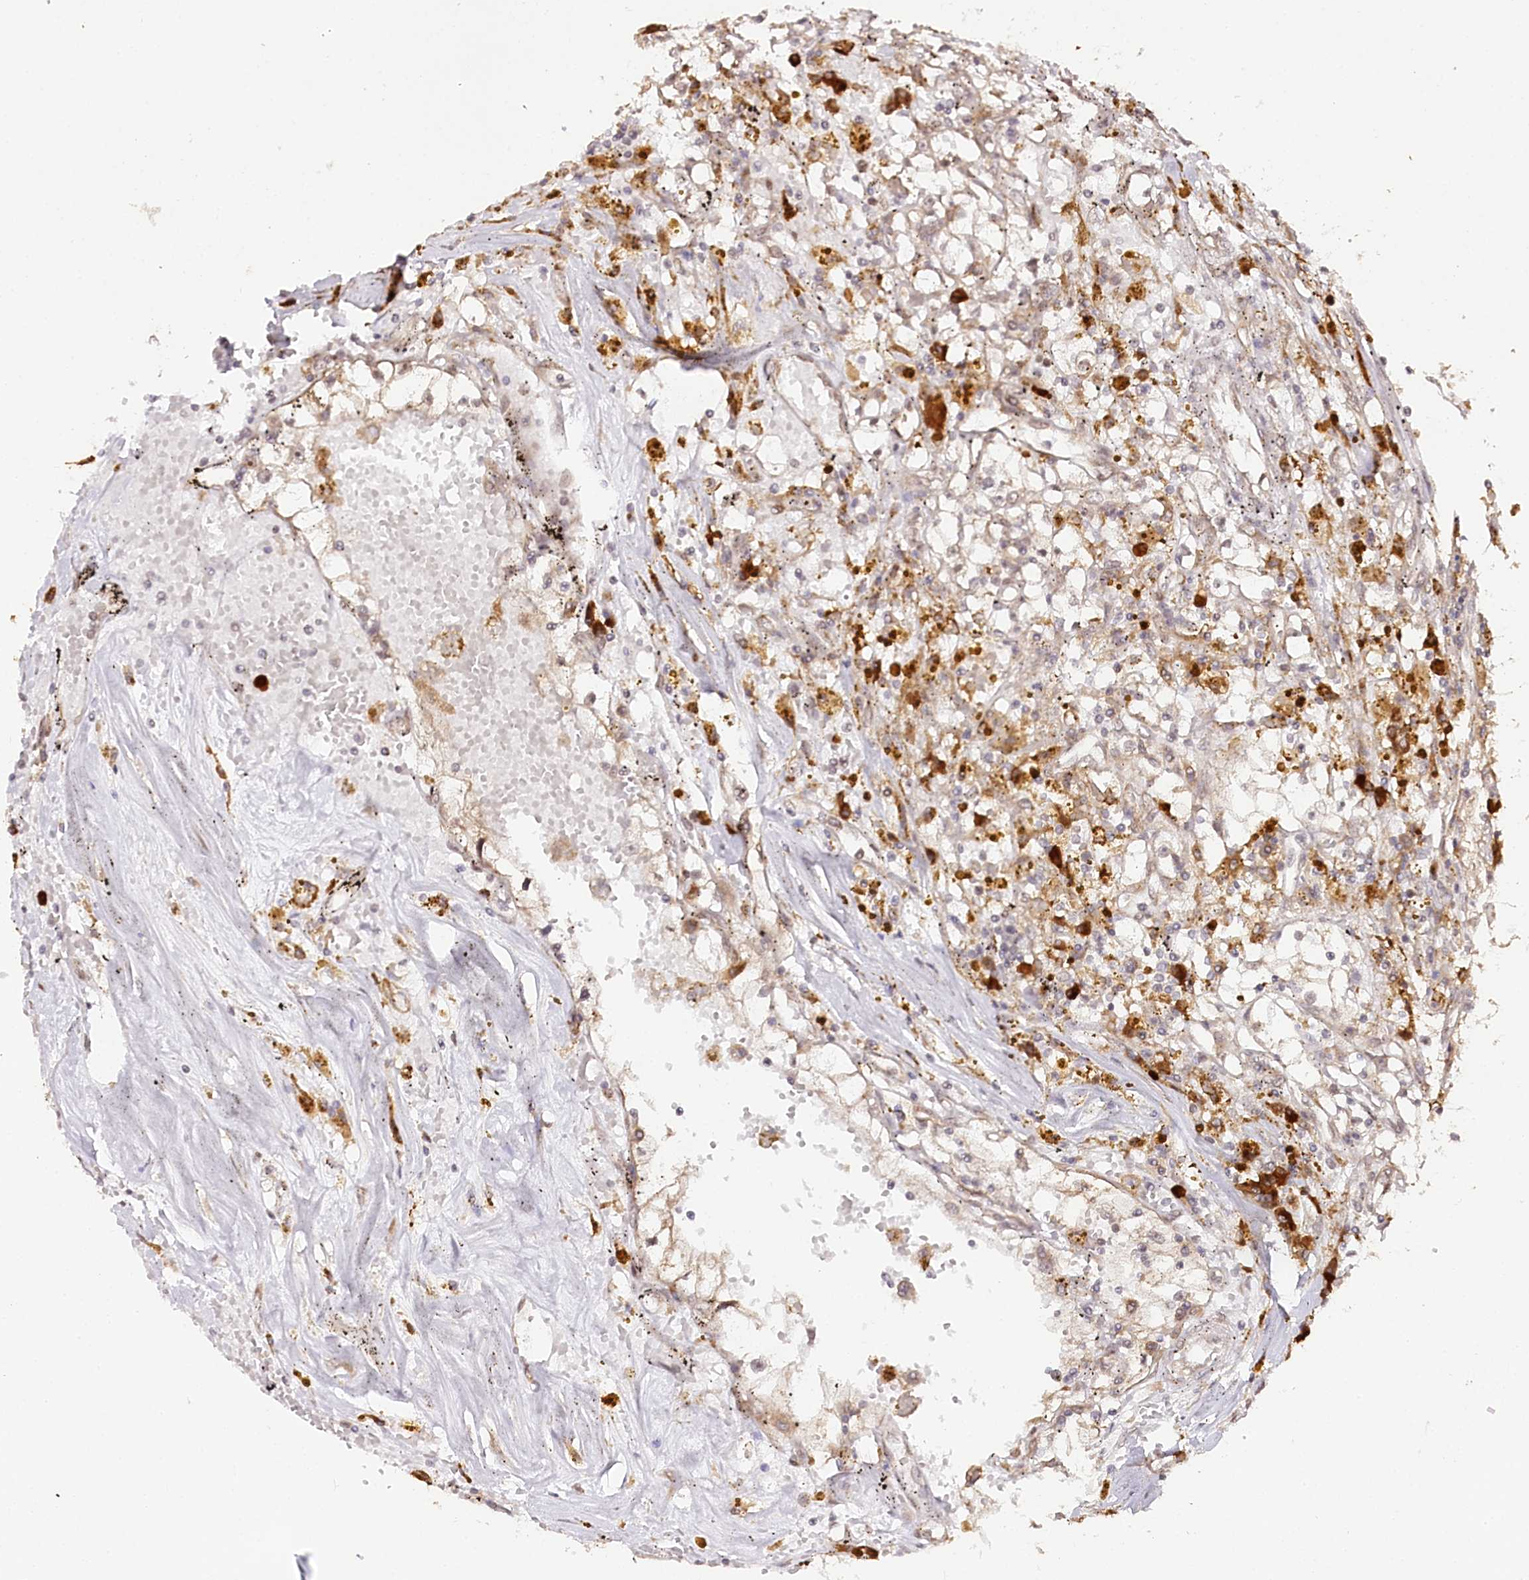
{"staining": {"intensity": "negative", "quantity": "none", "location": "none"}, "tissue": "renal cancer", "cell_type": "Tumor cells", "image_type": "cancer", "snomed": [{"axis": "morphology", "description": "Adenocarcinoma, NOS"}, {"axis": "topography", "description": "Kidney"}], "caption": "Immunohistochemistry of human renal cancer exhibits no positivity in tumor cells.", "gene": "ENSG00000144785", "patient": {"sex": "male", "age": 56}}